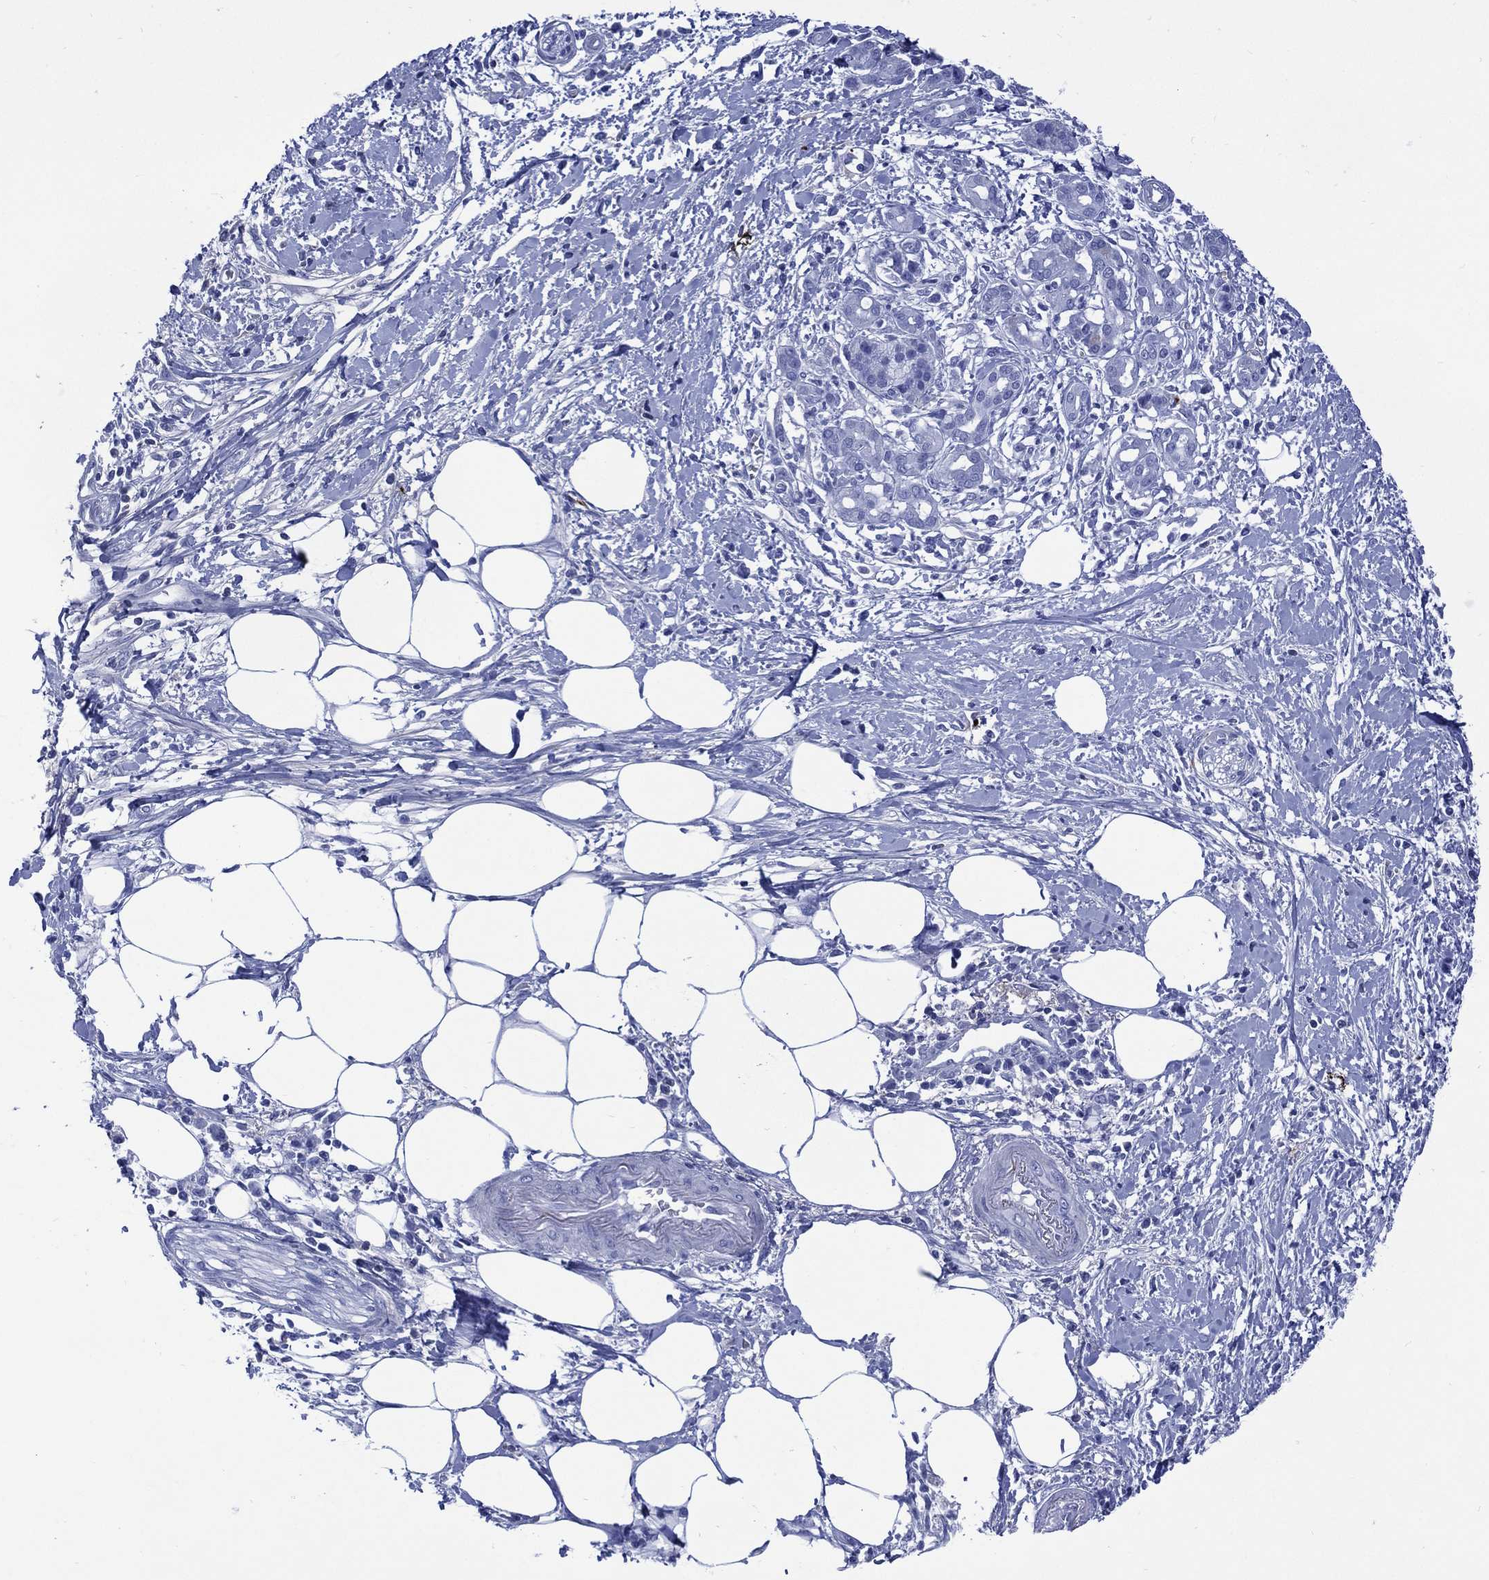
{"staining": {"intensity": "negative", "quantity": "none", "location": "none"}, "tissue": "pancreatic cancer", "cell_type": "Tumor cells", "image_type": "cancer", "snomed": [{"axis": "morphology", "description": "Adenocarcinoma, NOS"}, {"axis": "topography", "description": "Pancreas"}], "caption": "A photomicrograph of adenocarcinoma (pancreatic) stained for a protein reveals no brown staining in tumor cells. (DAB IHC visualized using brightfield microscopy, high magnification).", "gene": "SHCBP1L", "patient": {"sex": "male", "age": 72}}